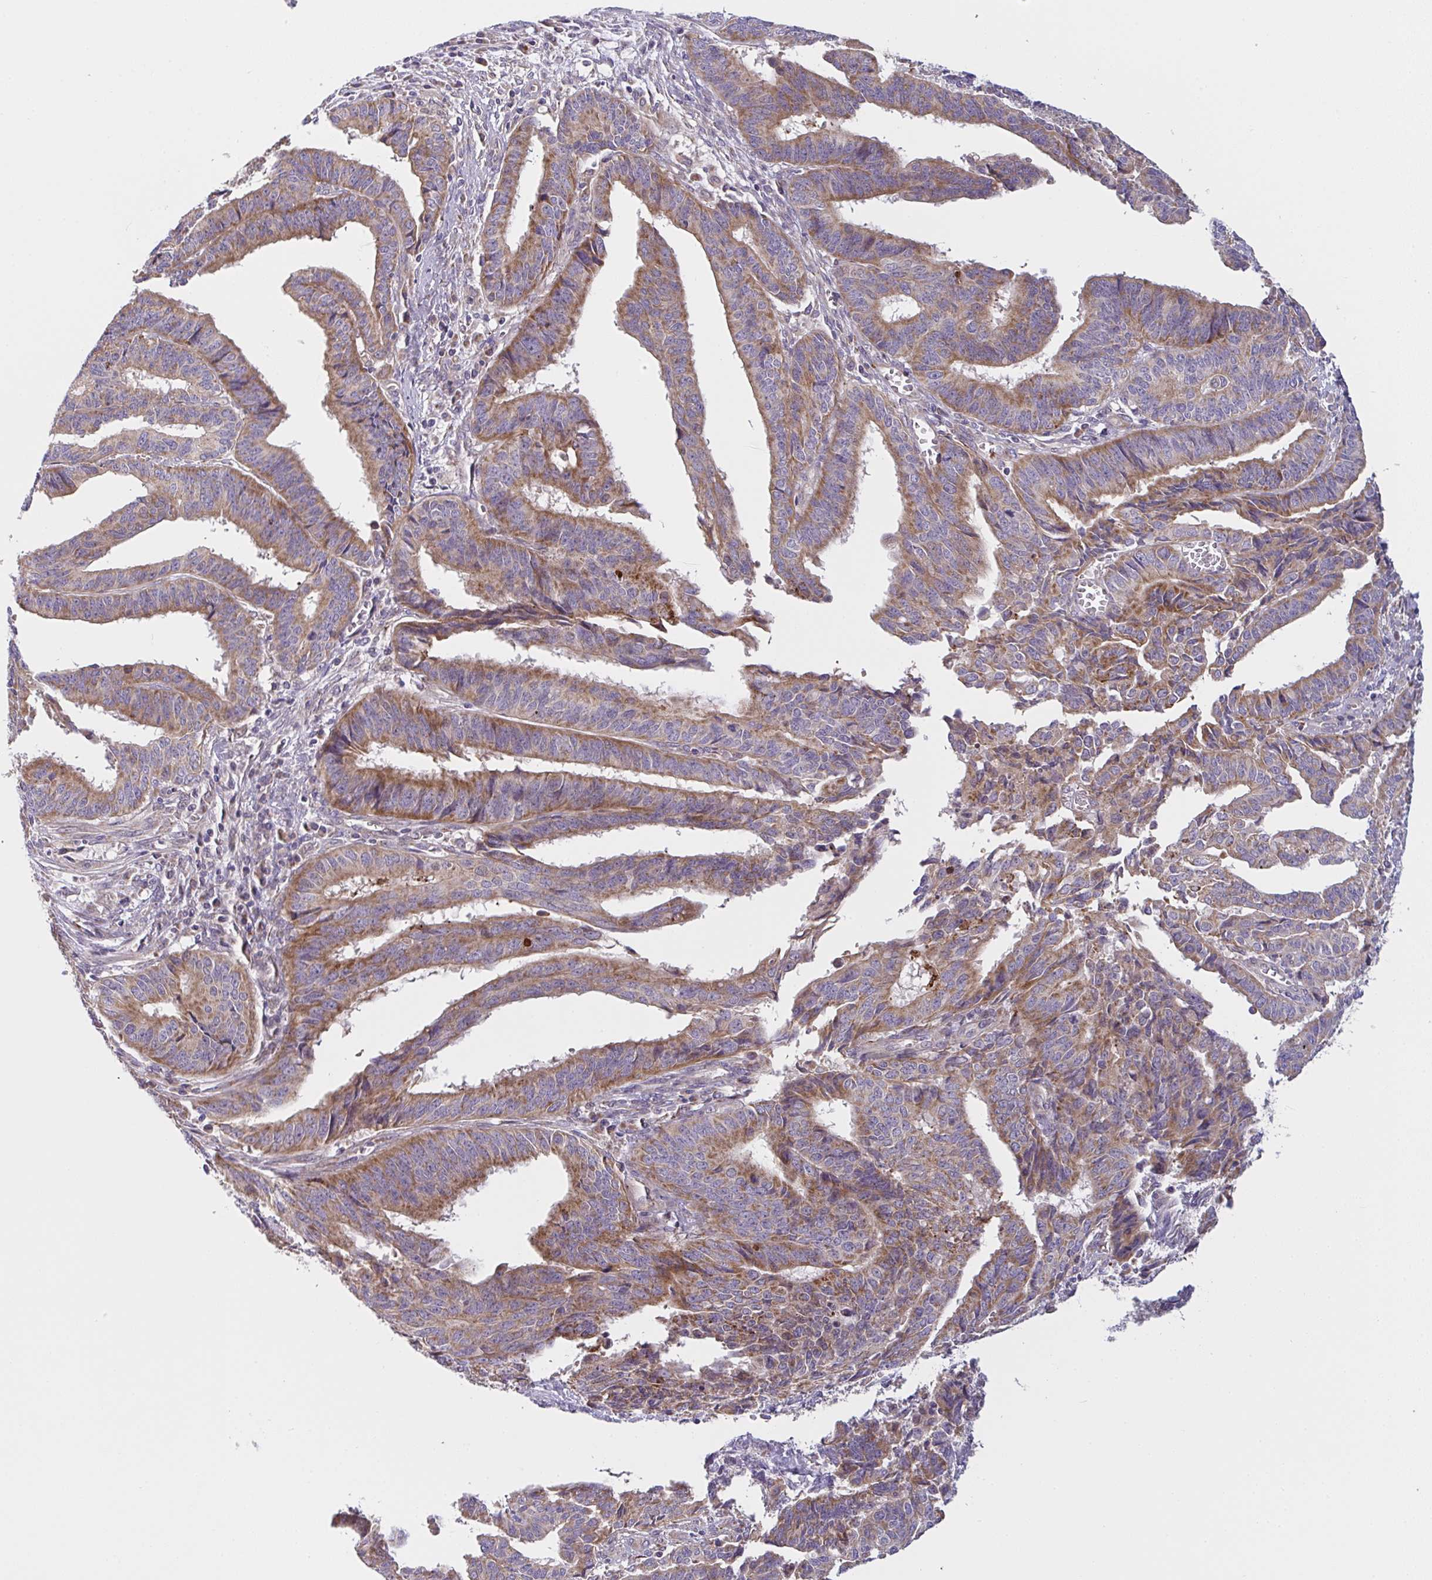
{"staining": {"intensity": "moderate", "quantity": ">75%", "location": "cytoplasmic/membranous"}, "tissue": "endometrial cancer", "cell_type": "Tumor cells", "image_type": "cancer", "snomed": [{"axis": "morphology", "description": "Adenocarcinoma, NOS"}, {"axis": "topography", "description": "Endometrium"}], "caption": "Immunohistochemistry (IHC) image of neoplastic tissue: human endometrial cancer (adenocarcinoma) stained using immunohistochemistry (IHC) shows medium levels of moderate protein expression localized specifically in the cytoplasmic/membranous of tumor cells, appearing as a cytoplasmic/membranous brown color.", "gene": "MRPS2", "patient": {"sex": "female", "age": 65}}